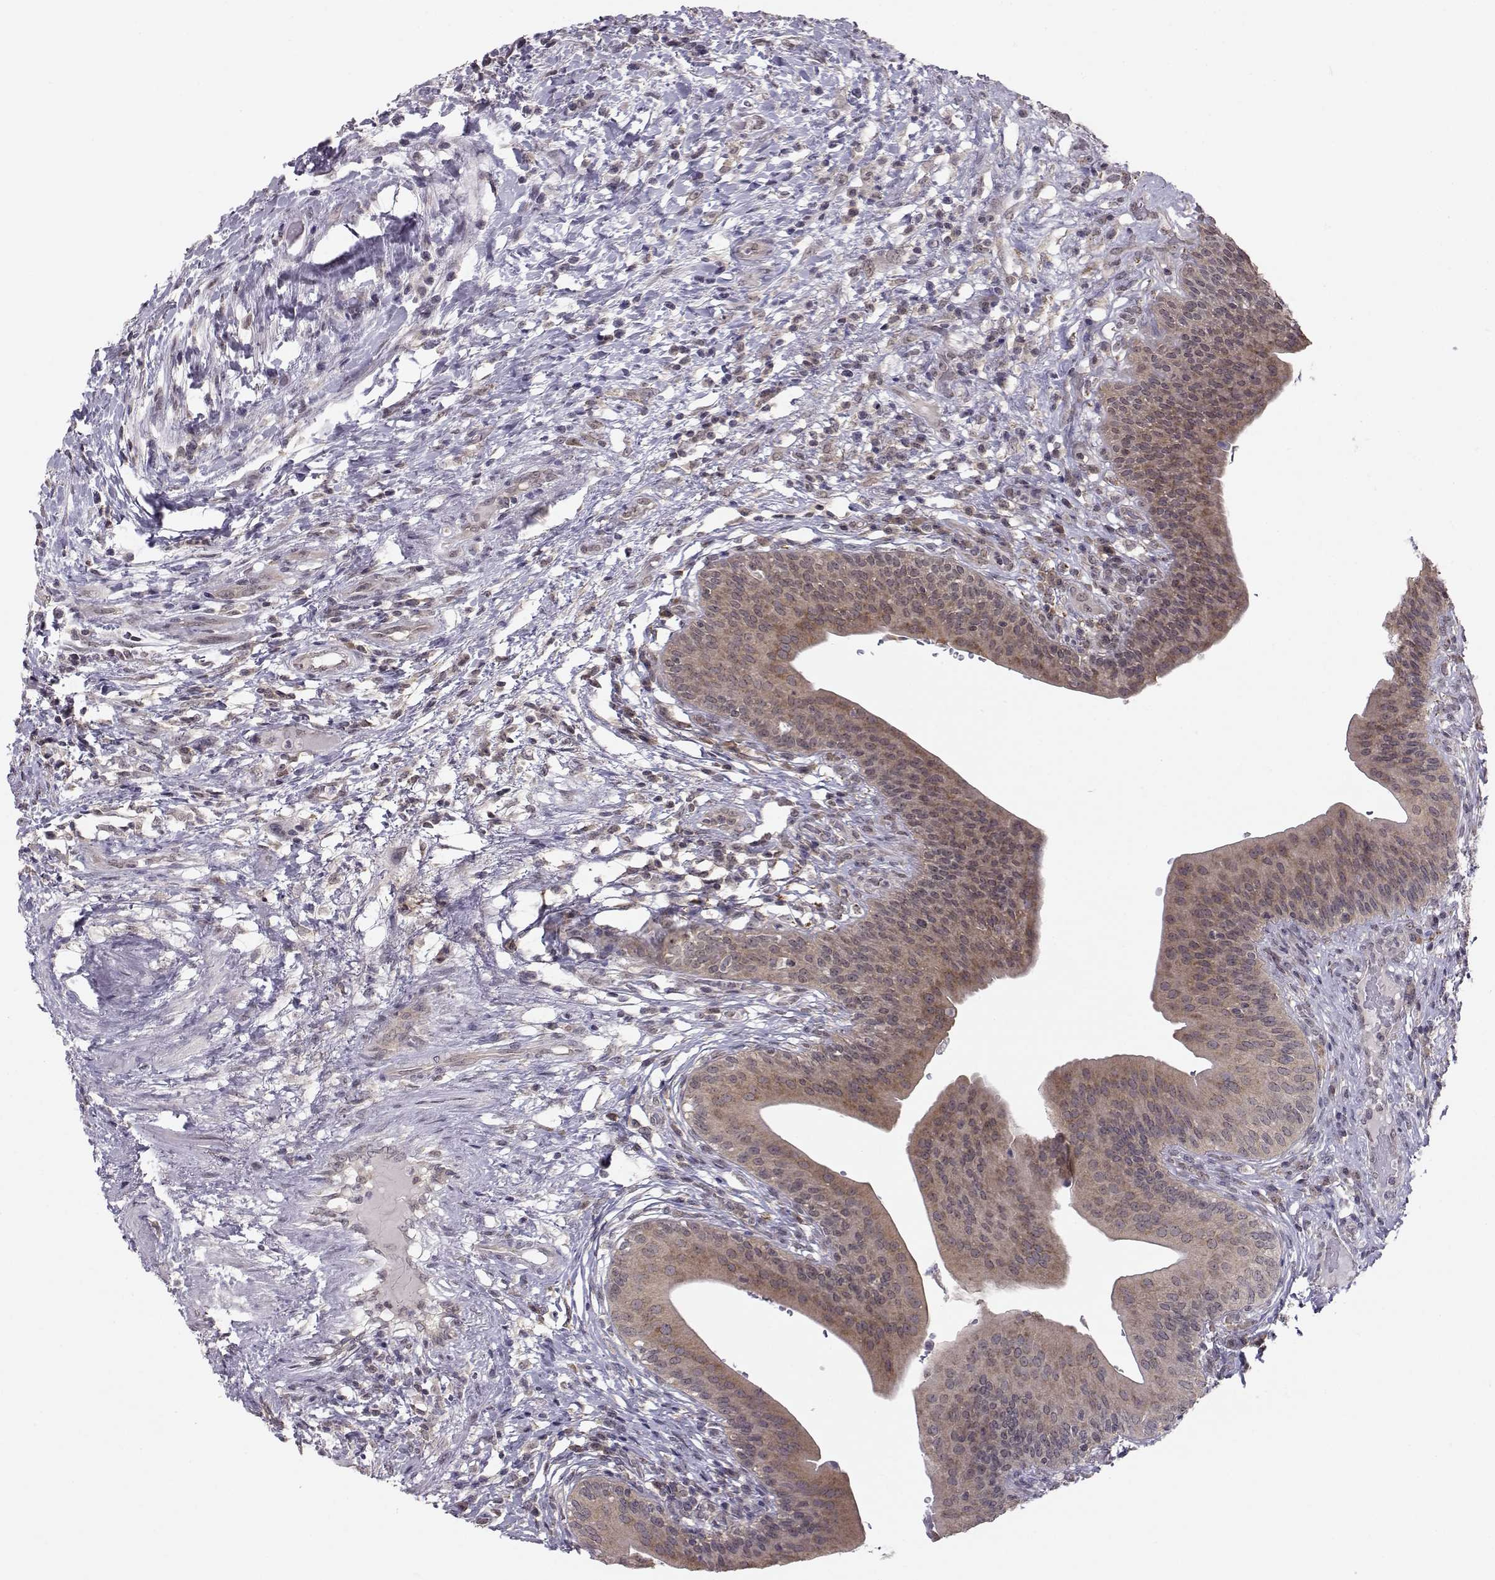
{"staining": {"intensity": "moderate", "quantity": ">75%", "location": "cytoplasmic/membranous"}, "tissue": "urinary bladder", "cell_type": "Urothelial cells", "image_type": "normal", "snomed": [{"axis": "morphology", "description": "Normal tissue, NOS"}, {"axis": "topography", "description": "Urinary bladder"}], "caption": "Urinary bladder stained with a brown dye displays moderate cytoplasmic/membranous positive staining in approximately >75% of urothelial cells.", "gene": "KIF13B", "patient": {"sex": "male", "age": 66}}